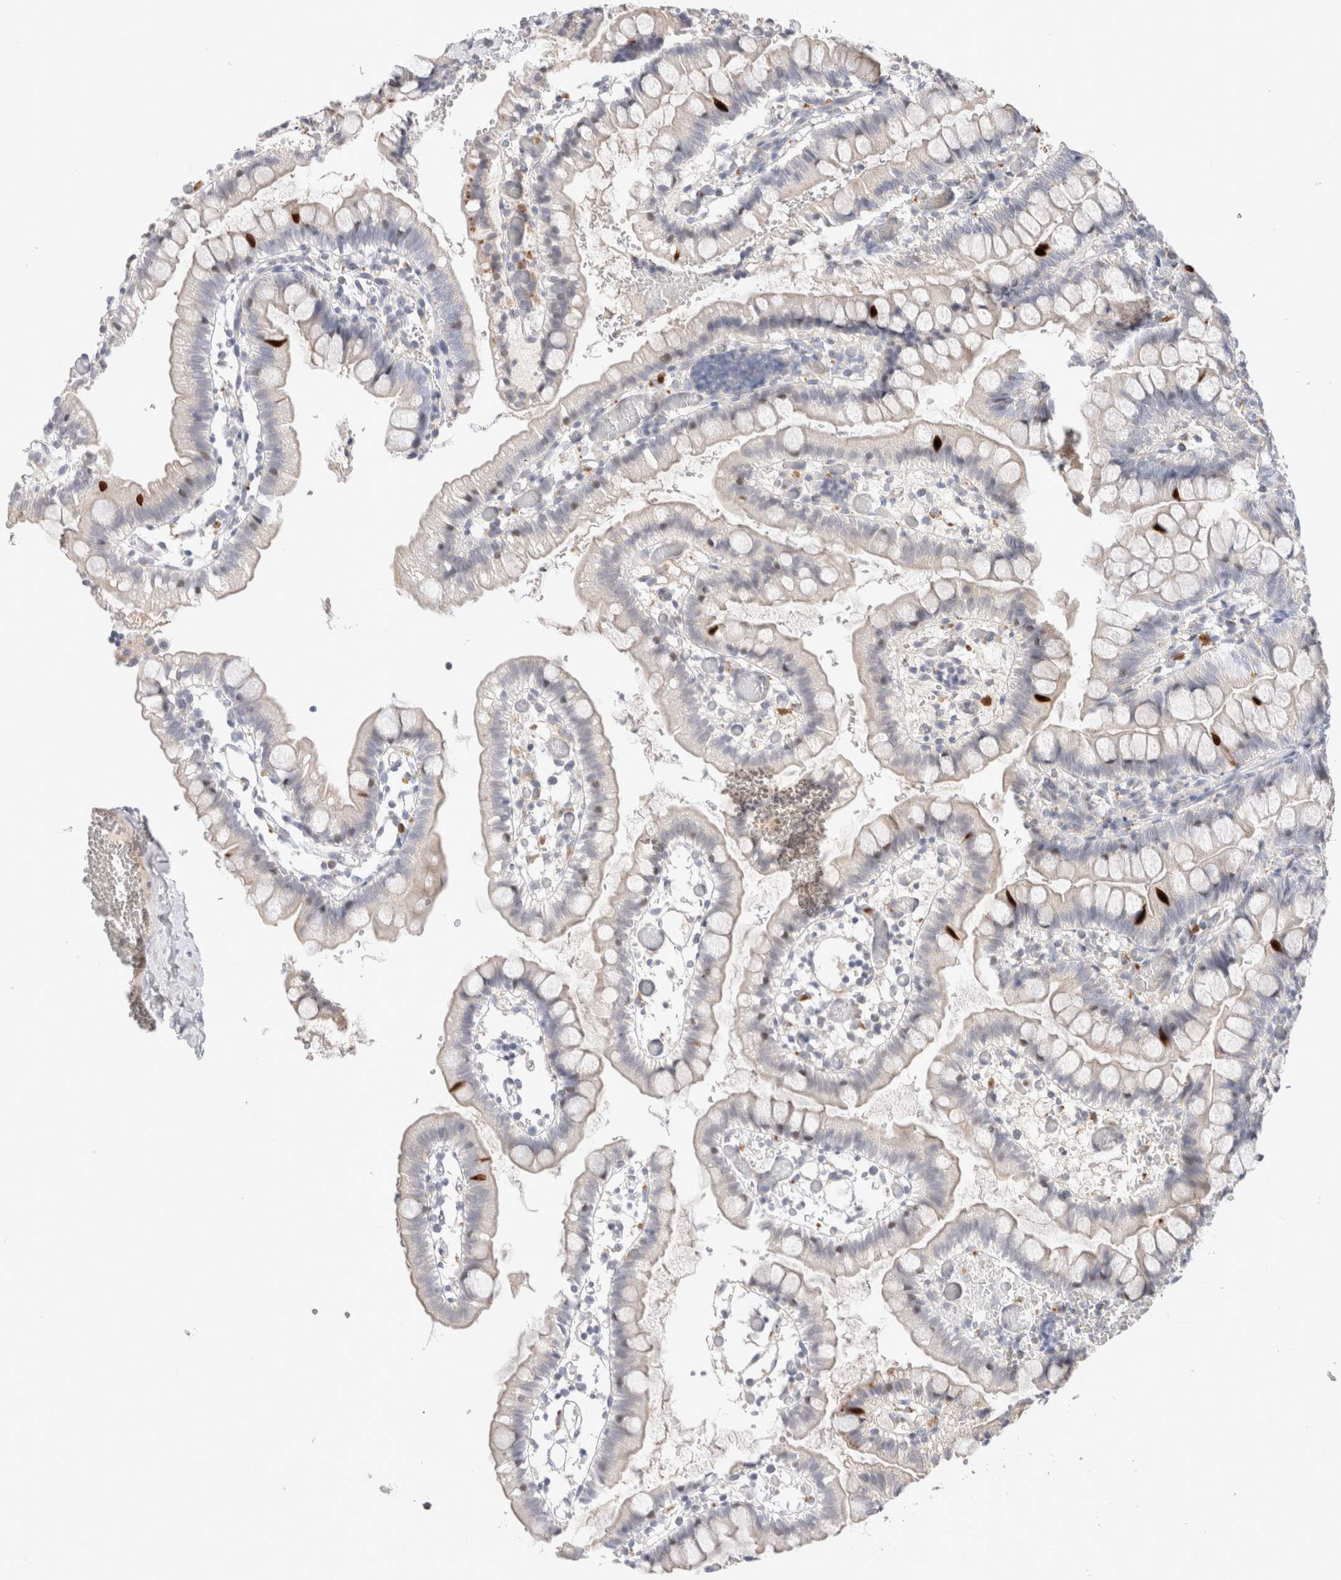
{"staining": {"intensity": "negative", "quantity": "none", "location": "none"}, "tissue": "small intestine", "cell_type": "Glandular cells", "image_type": "normal", "snomed": [{"axis": "morphology", "description": "Normal tissue, NOS"}, {"axis": "morphology", "description": "Developmental malformation"}, {"axis": "topography", "description": "Small intestine"}], "caption": "DAB immunohistochemical staining of benign small intestine demonstrates no significant expression in glandular cells.", "gene": "HPGDS", "patient": {"sex": "male"}}